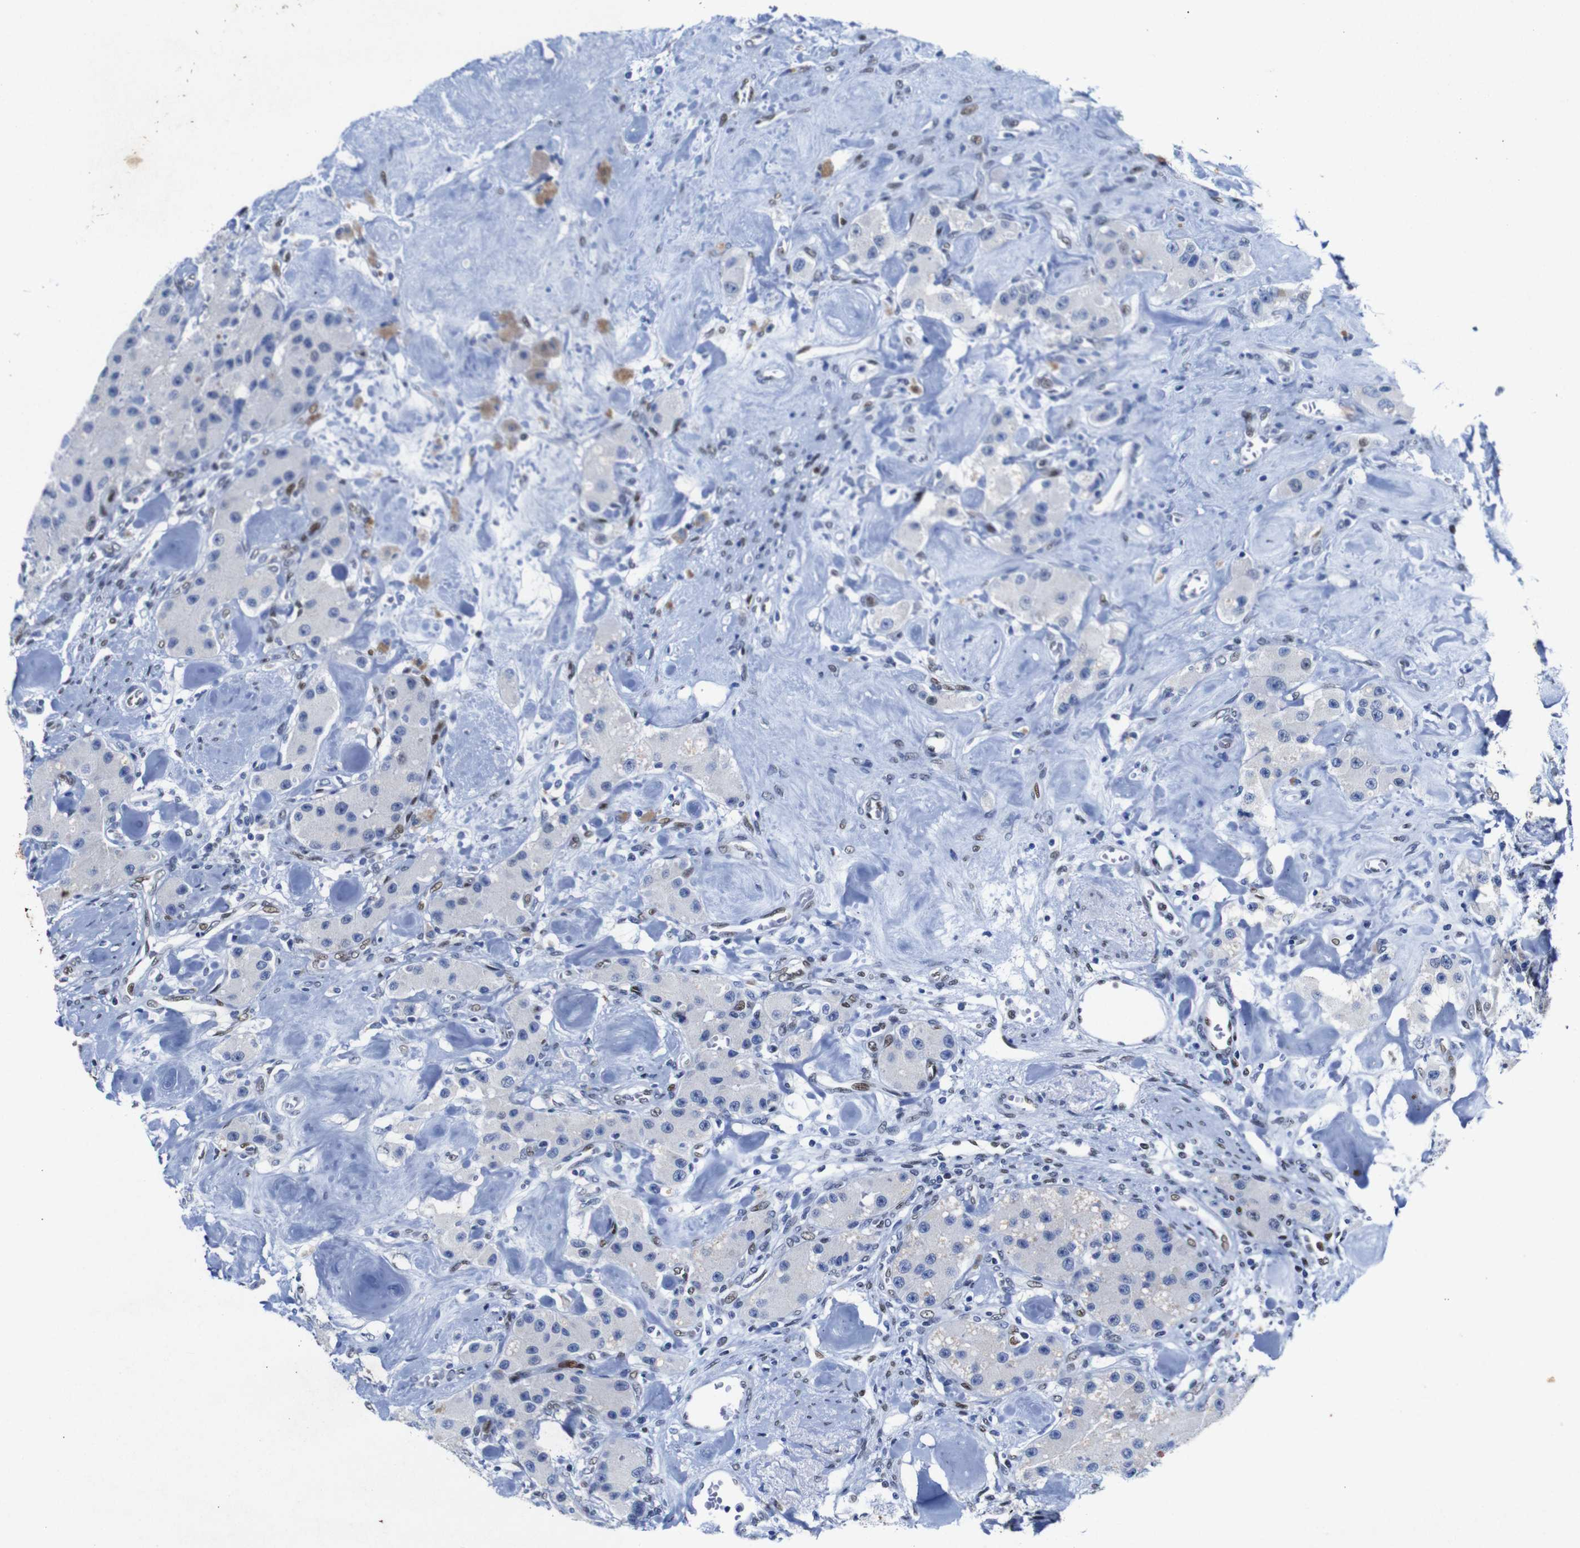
{"staining": {"intensity": "negative", "quantity": "none", "location": "none"}, "tissue": "carcinoid", "cell_type": "Tumor cells", "image_type": "cancer", "snomed": [{"axis": "morphology", "description": "Carcinoid, malignant, NOS"}, {"axis": "topography", "description": "Pancreas"}], "caption": "Tumor cells are negative for protein expression in human carcinoid (malignant).", "gene": "FOSL2", "patient": {"sex": "male", "age": 41}}